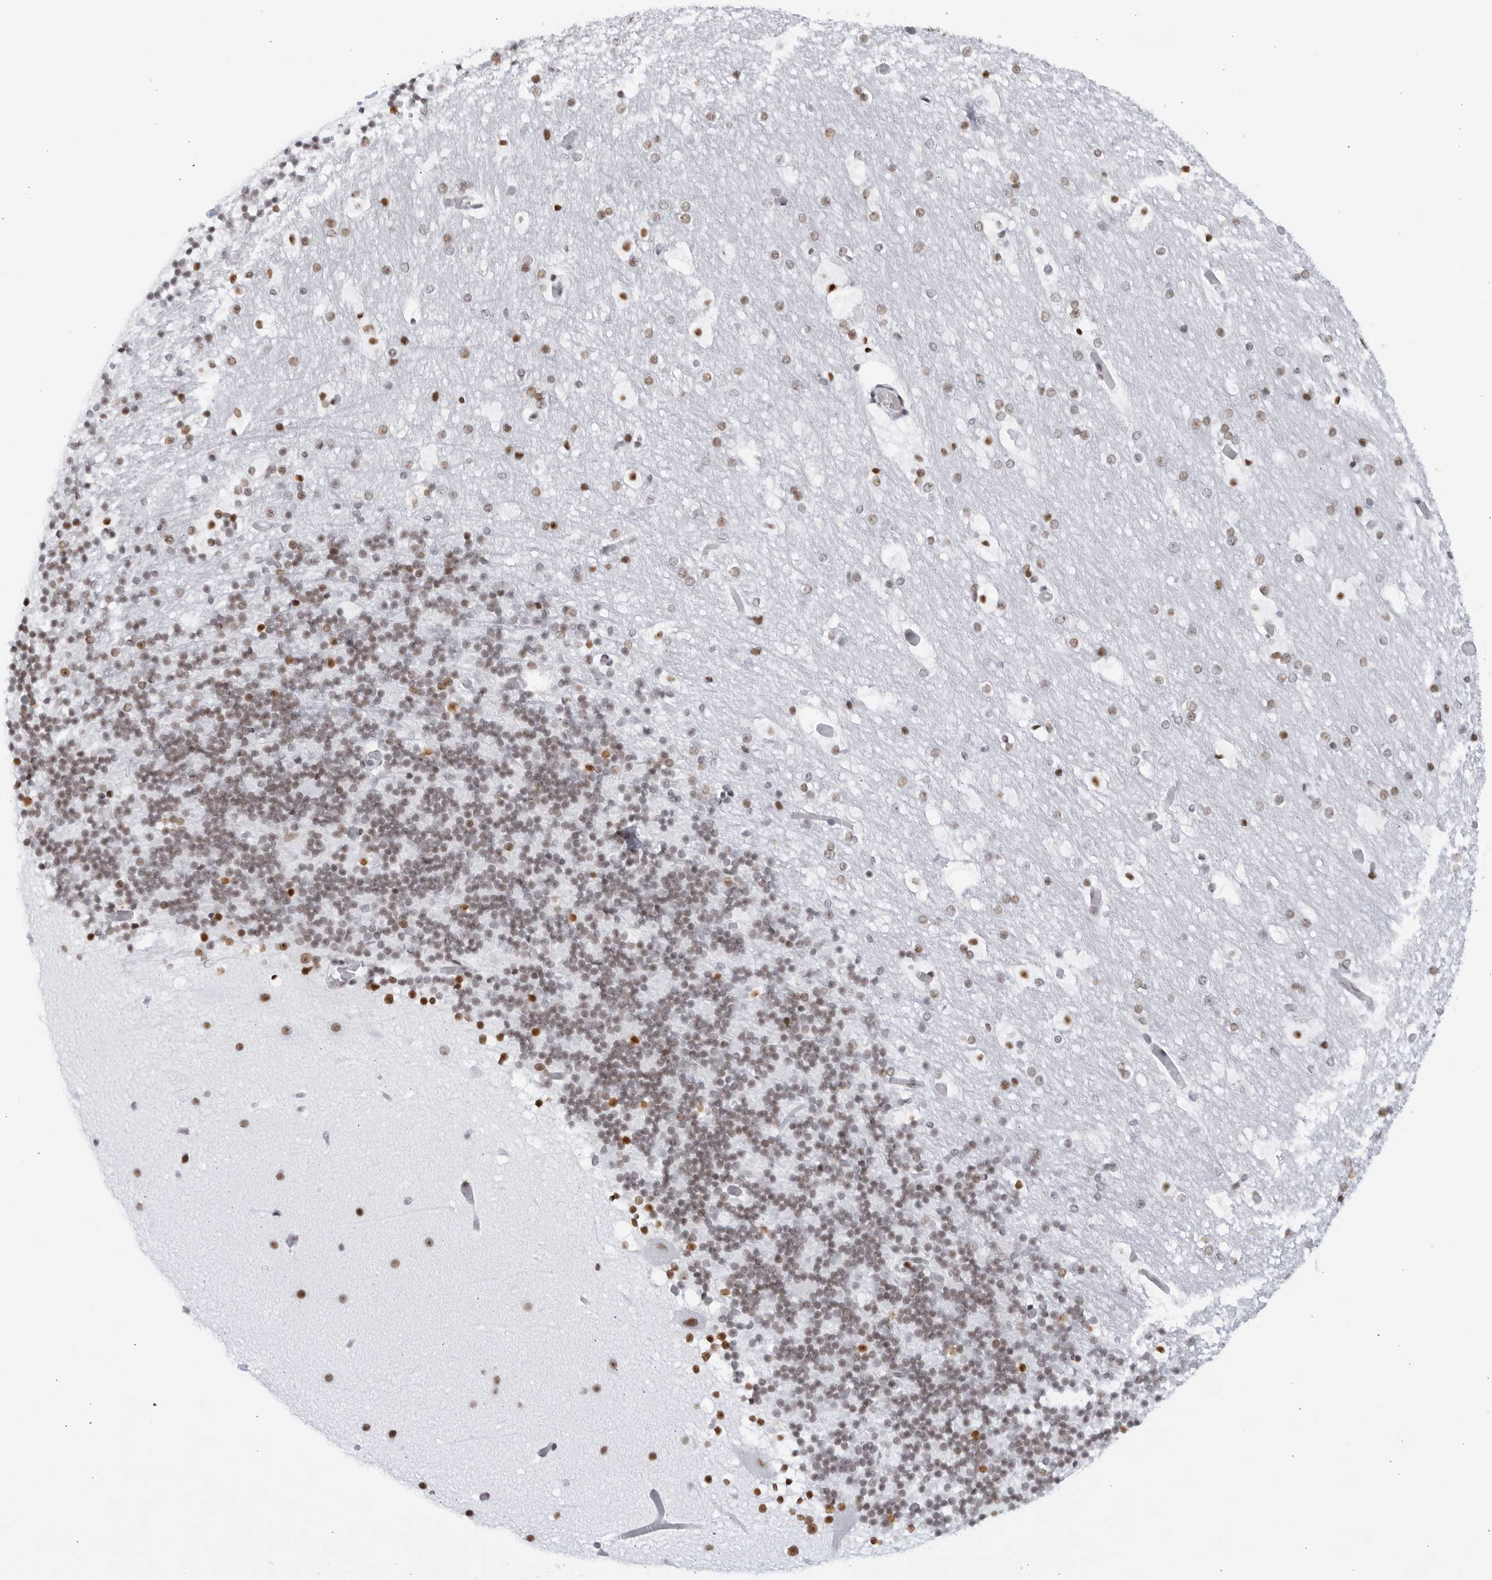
{"staining": {"intensity": "moderate", "quantity": "25%-75%", "location": "nuclear"}, "tissue": "cerebellum", "cell_type": "Cells in granular layer", "image_type": "normal", "snomed": [{"axis": "morphology", "description": "Normal tissue, NOS"}, {"axis": "topography", "description": "Cerebellum"}], "caption": "Protein staining shows moderate nuclear staining in approximately 25%-75% of cells in granular layer in benign cerebellum.", "gene": "HP1BP3", "patient": {"sex": "male", "age": 57}}